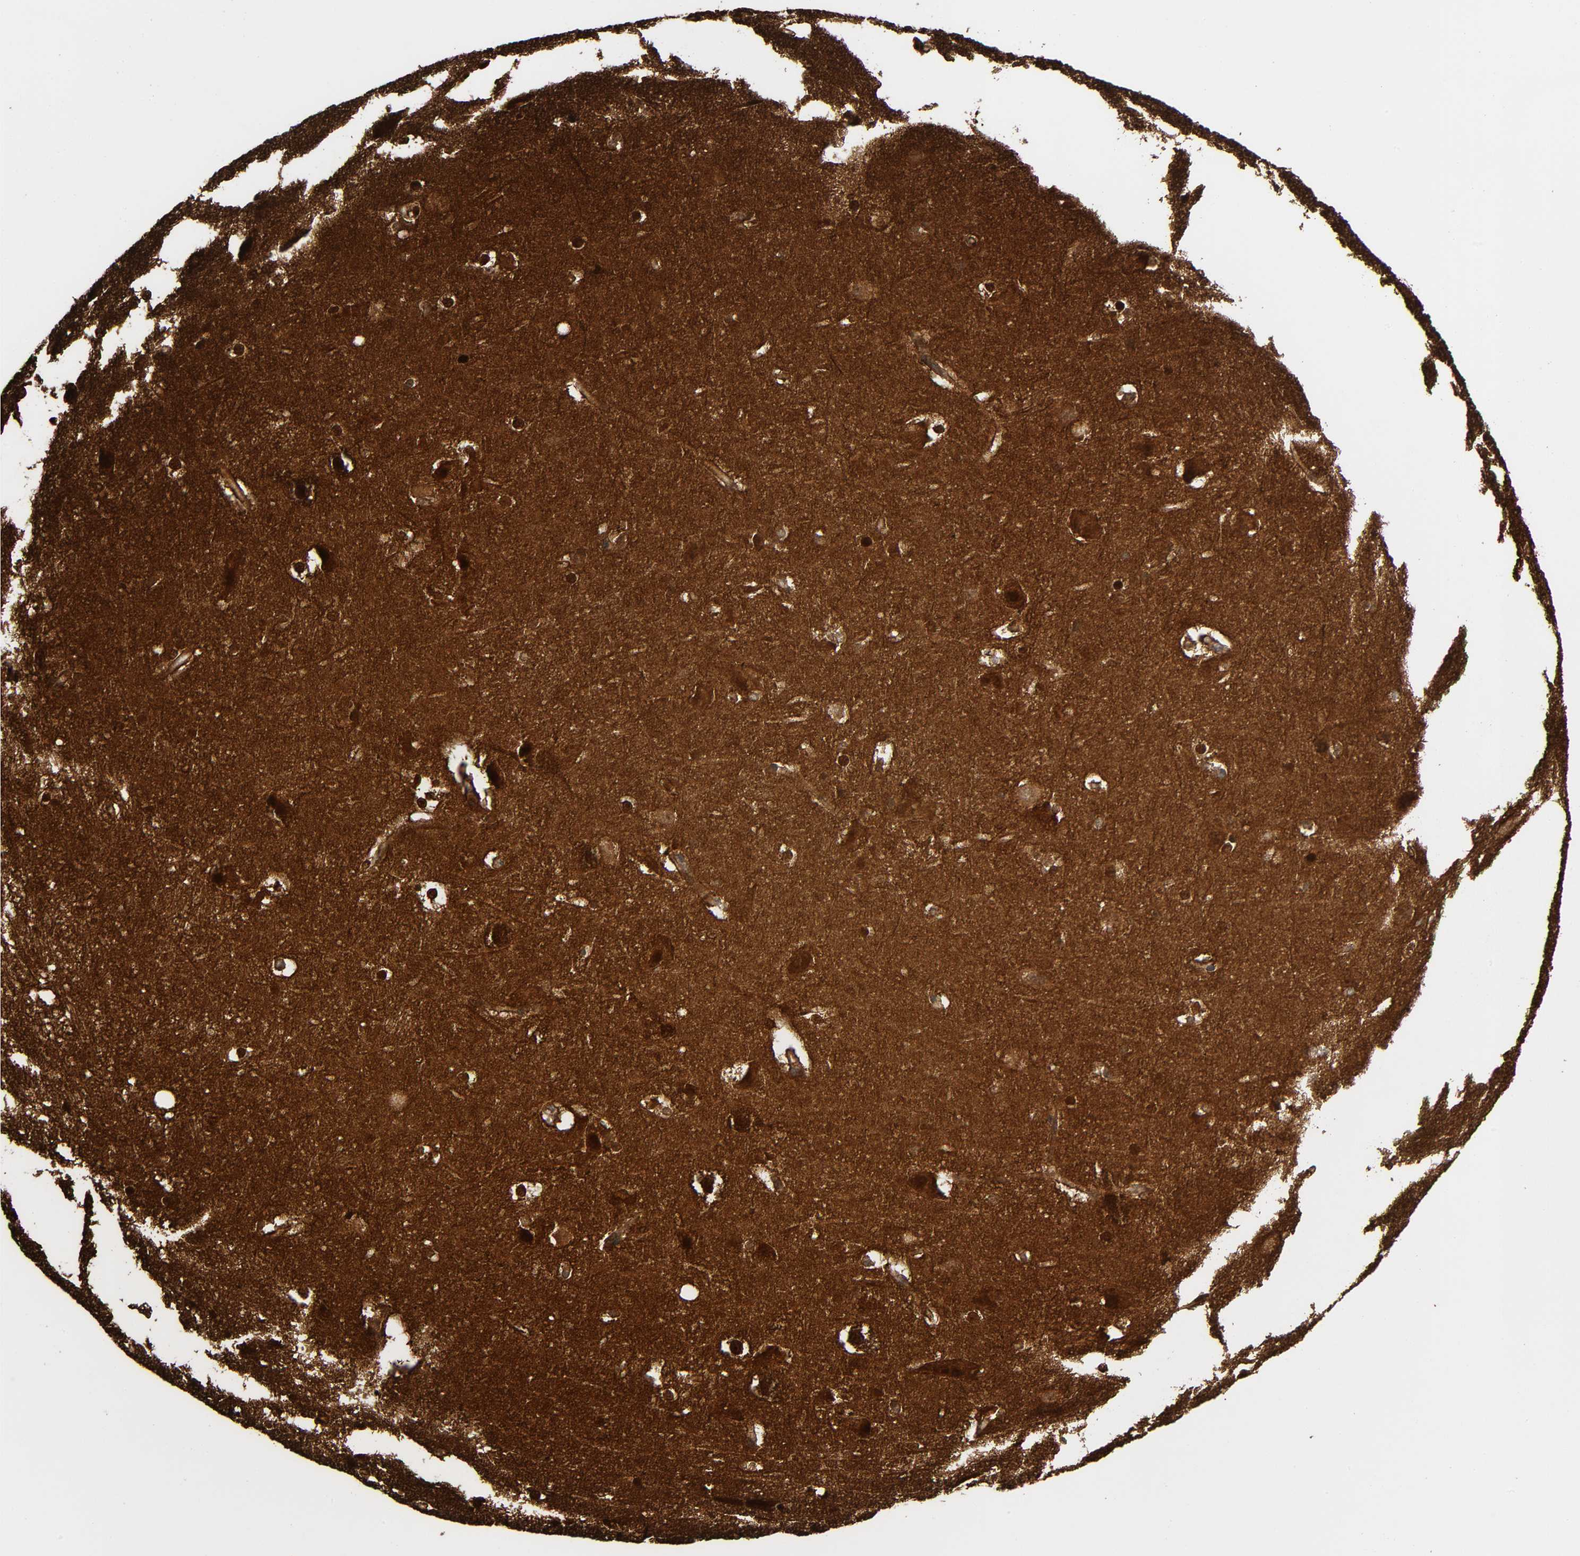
{"staining": {"intensity": "strong", "quantity": "25%-75%", "location": "nuclear"}, "tissue": "hippocampus", "cell_type": "Glial cells", "image_type": "normal", "snomed": [{"axis": "morphology", "description": "Normal tissue, NOS"}, {"axis": "topography", "description": "Hippocampus"}], "caption": "Benign hippocampus was stained to show a protein in brown. There is high levels of strong nuclear staining in about 25%-75% of glial cells. (brown staining indicates protein expression, while blue staining denotes nuclei).", "gene": "MAPK1", "patient": {"sex": "female", "age": 19}}